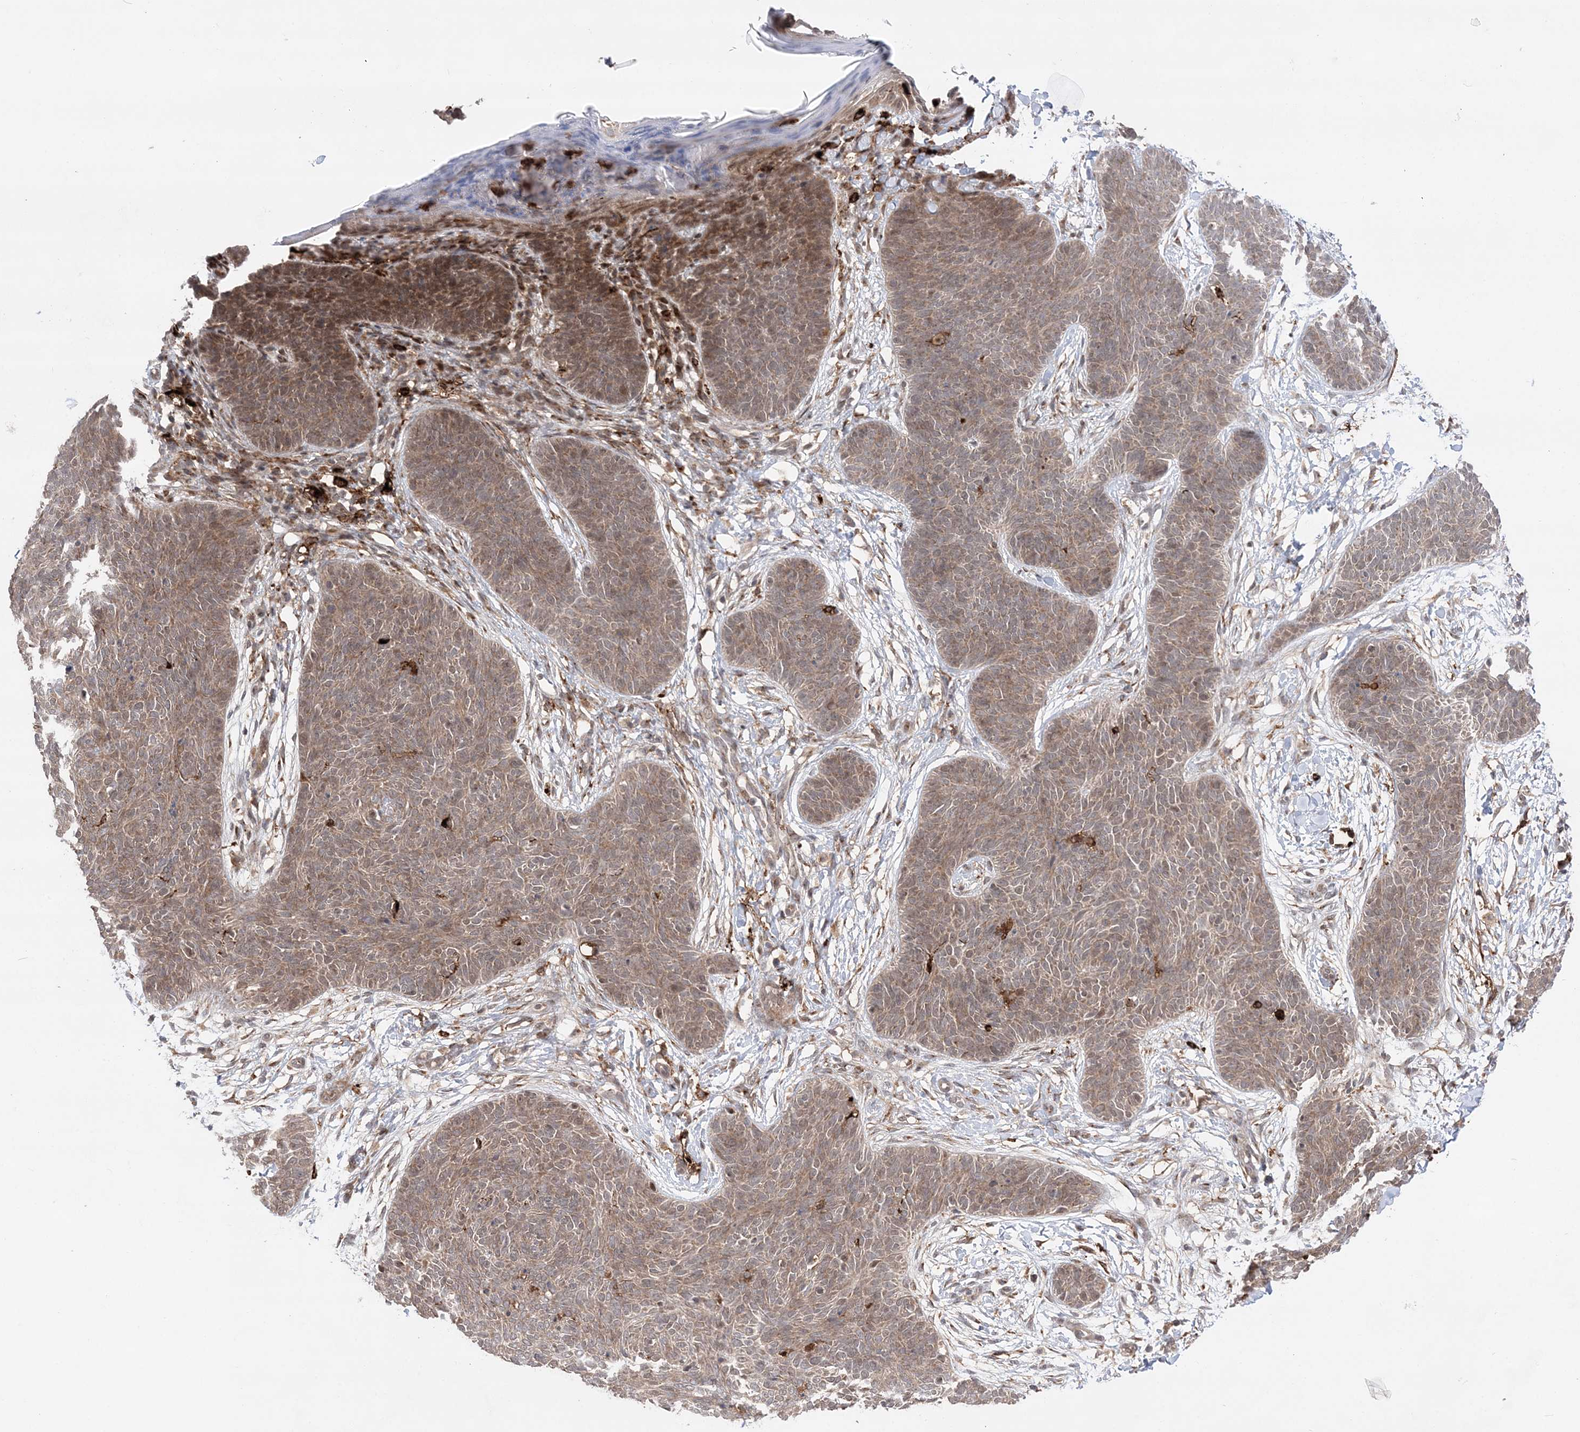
{"staining": {"intensity": "moderate", "quantity": "25%-75%", "location": "cytoplasmic/membranous"}, "tissue": "skin cancer", "cell_type": "Tumor cells", "image_type": "cancer", "snomed": [{"axis": "morphology", "description": "Basal cell carcinoma"}, {"axis": "topography", "description": "Skin"}], "caption": "IHC image of skin cancer (basal cell carcinoma) stained for a protein (brown), which displays medium levels of moderate cytoplasmic/membranous positivity in approximately 25%-75% of tumor cells.", "gene": "ANAPC15", "patient": {"sex": "male", "age": 85}}